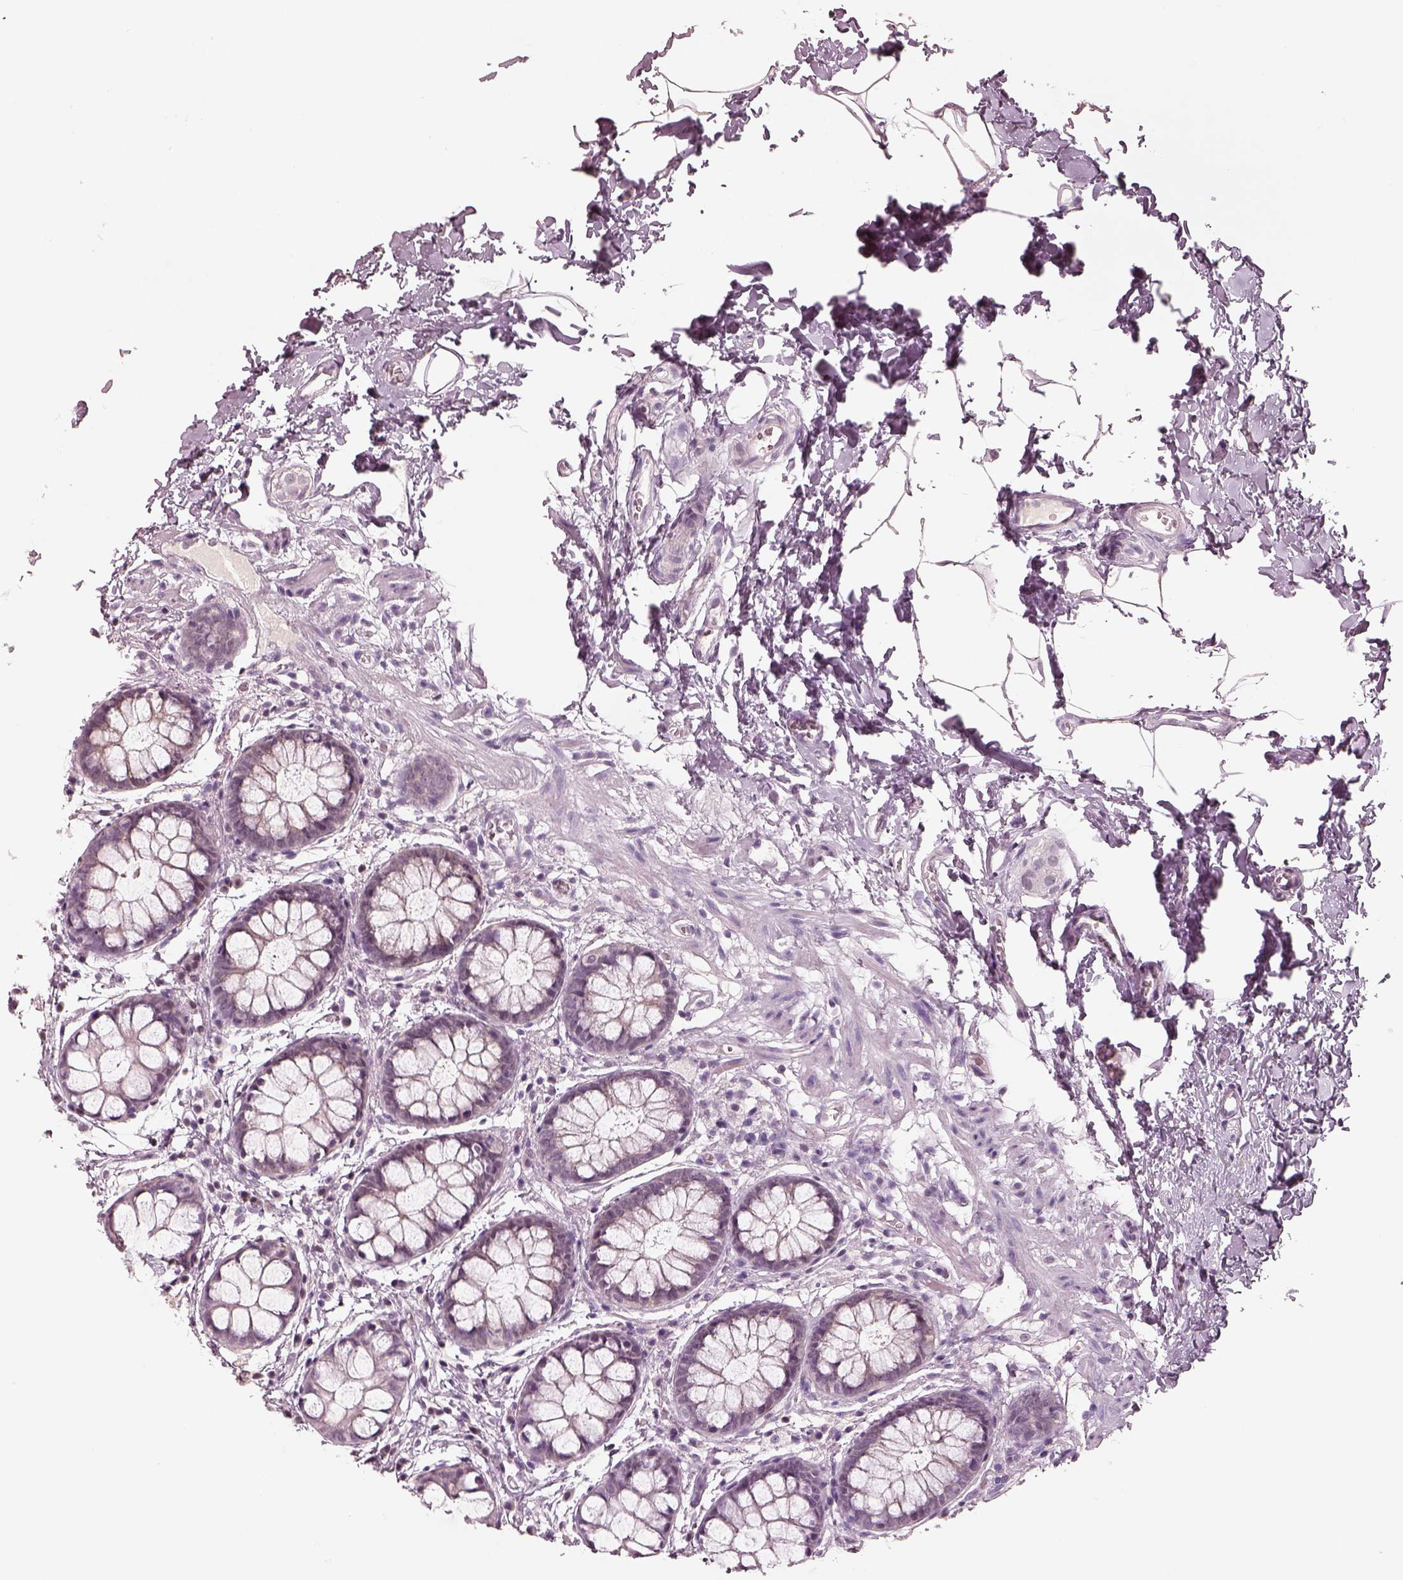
{"staining": {"intensity": "negative", "quantity": "none", "location": "none"}, "tissue": "rectum", "cell_type": "Glandular cells", "image_type": "normal", "snomed": [{"axis": "morphology", "description": "Normal tissue, NOS"}, {"axis": "topography", "description": "Rectum"}], "caption": "This is a photomicrograph of immunohistochemistry (IHC) staining of benign rectum, which shows no staining in glandular cells.", "gene": "EGR4", "patient": {"sex": "female", "age": 62}}